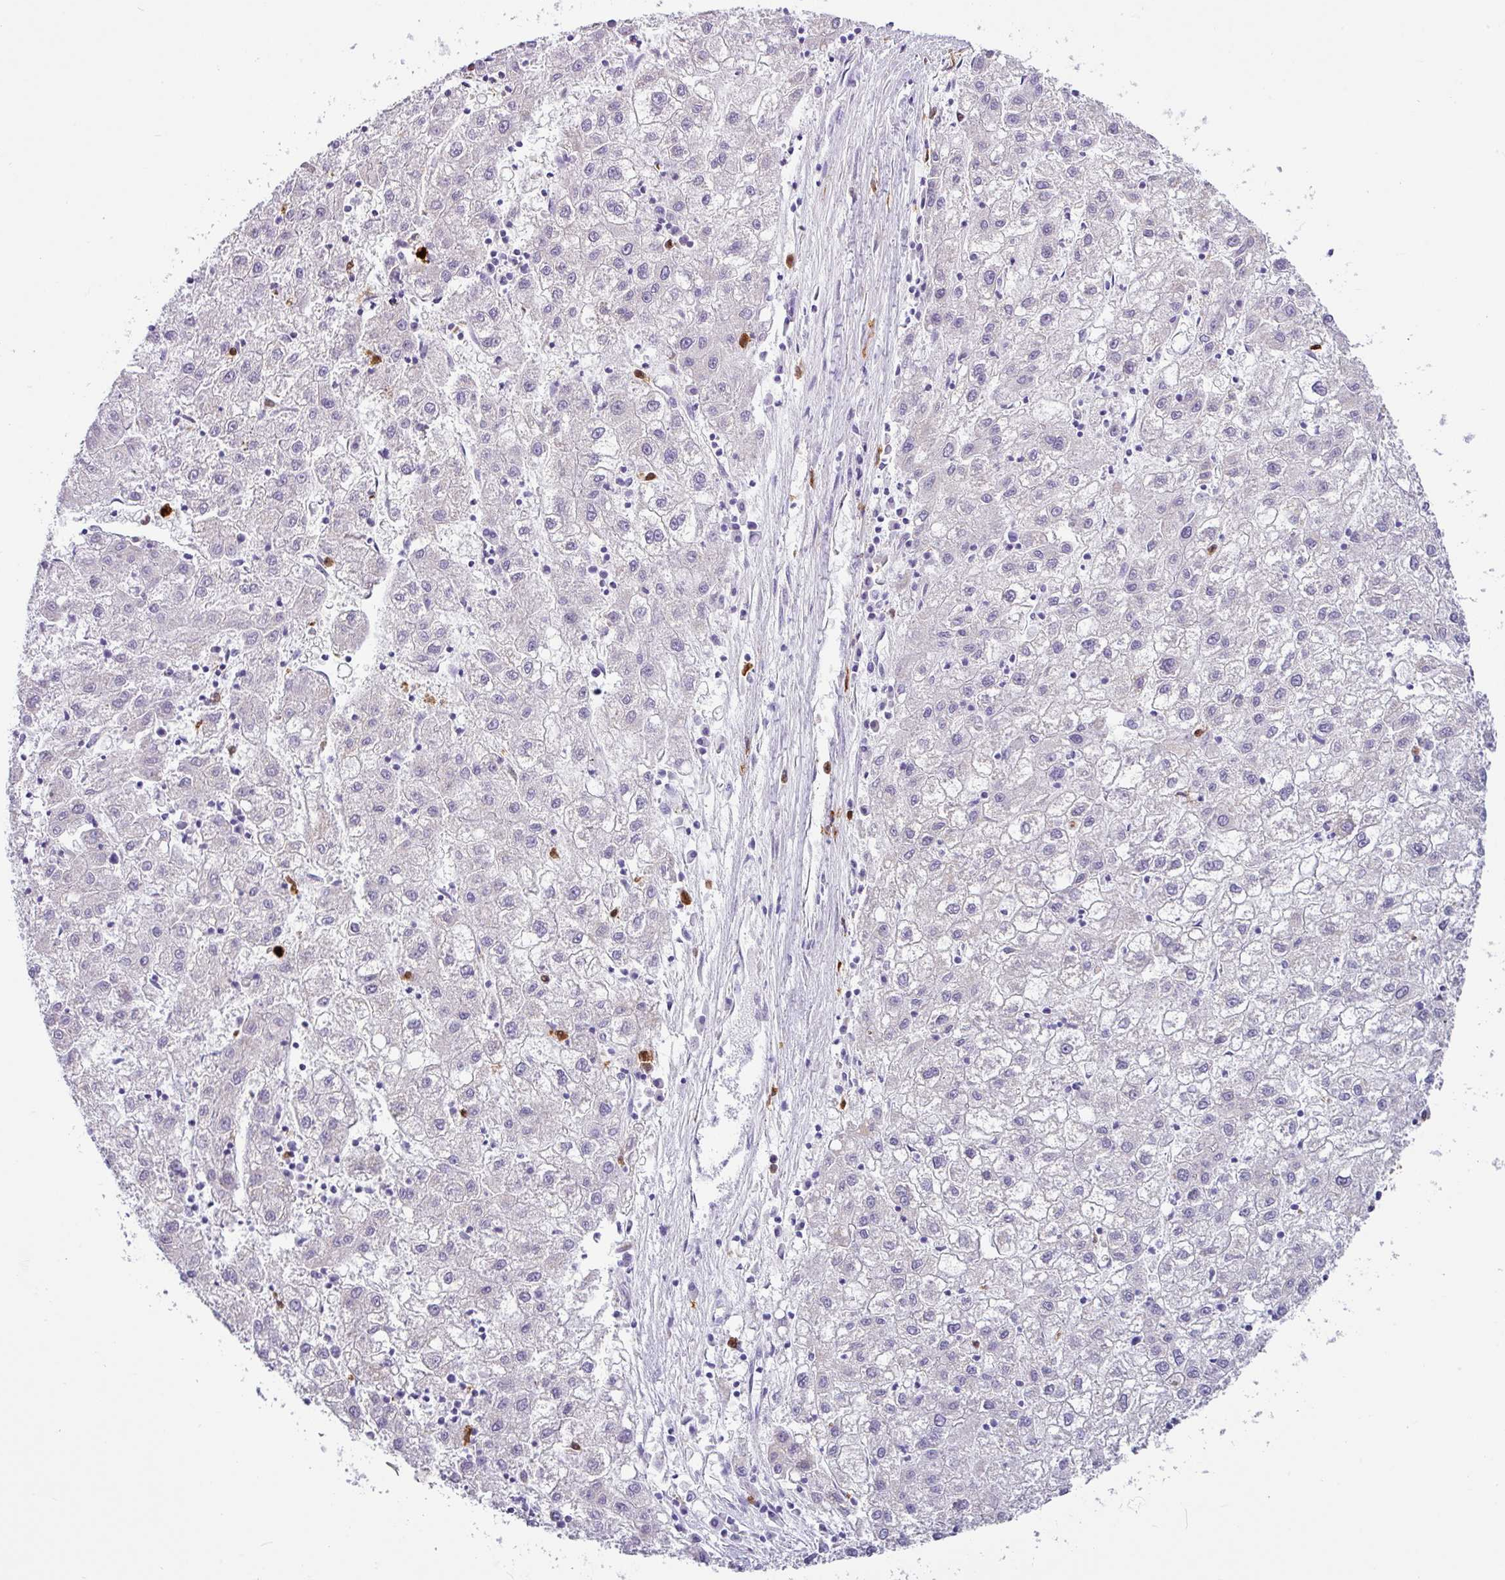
{"staining": {"intensity": "negative", "quantity": "none", "location": "none"}, "tissue": "liver cancer", "cell_type": "Tumor cells", "image_type": "cancer", "snomed": [{"axis": "morphology", "description": "Carcinoma, Hepatocellular, NOS"}, {"axis": "topography", "description": "Liver"}], "caption": "Immunohistochemistry photomicrograph of human liver cancer stained for a protein (brown), which displays no positivity in tumor cells. Brightfield microscopy of immunohistochemistry stained with DAB (3,3'-diaminobenzidine) (brown) and hematoxylin (blue), captured at high magnification.", "gene": "SH2D3C", "patient": {"sex": "male", "age": 72}}